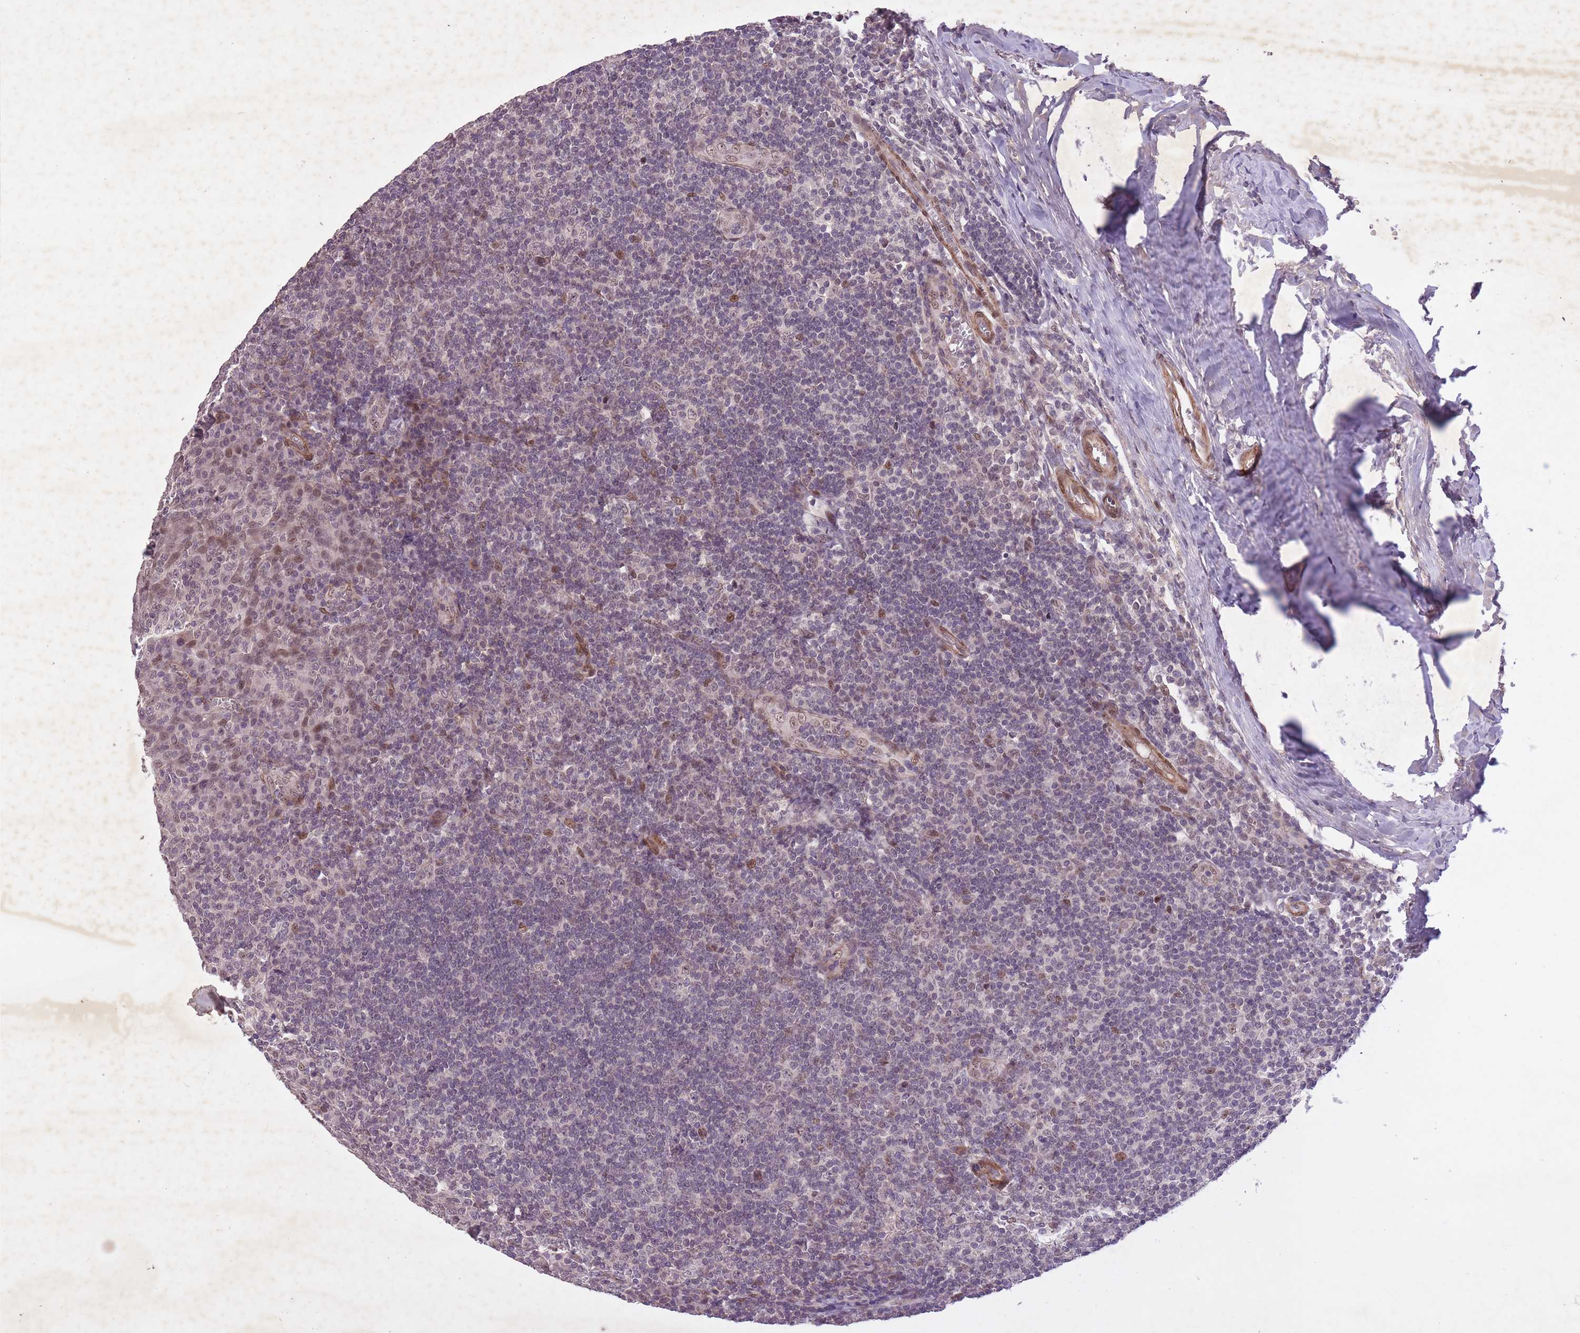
{"staining": {"intensity": "moderate", "quantity": "<25%", "location": "nuclear"}, "tissue": "tonsil", "cell_type": "Germinal center cells", "image_type": "normal", "snomed": [{"axis": "morphology", "description": "Normal tissue, NOS"}, {"axis": "topography", "description": "Tonsil"}], "caption": "An immunohistochemistry (IHC) histopathology image of unremarkable tissue is shown. Protein staining in brown labels moderate nuclear positivity in tonsil within germinal center cells.", "gene": "CBX6", "patient": {"sex": "male", "age": 27}}